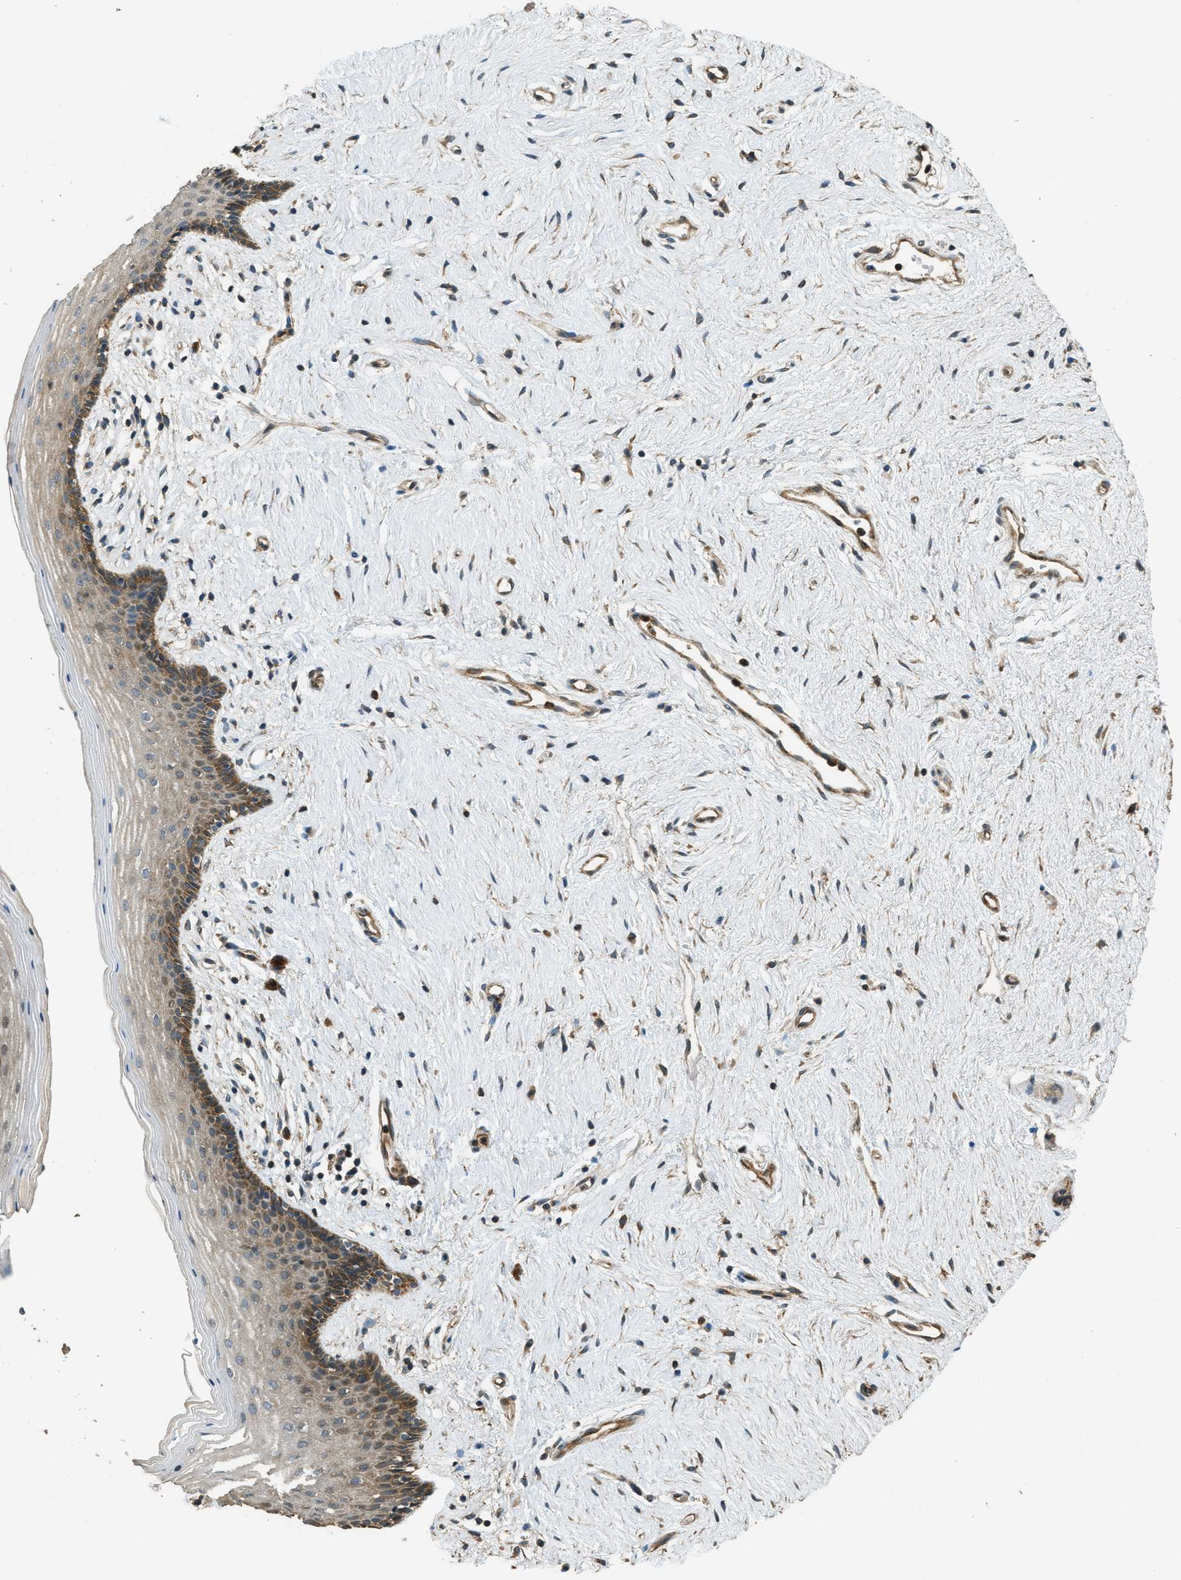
{"staining": {"intensity": "moderate", "quantity": "25%-75%", "location": "cytoplasmic/membranous"}, "tissue": "vagina", "cell_type": "Squamous epithelial cells", "image_type": "normal", "snomed": [{"axis": "morphology", "description": "Normal tissue, NOS"}, {"axis": "topography", "description": "Vagina"}], "caption": "High-power microscopy captured an immunohistochemistry (IHC) micrograph of normal vagina, revealing moderate cytoplasmic/membranous expression in about 25%-75% of squamous epithelial cells.", "gene": "MARS1", "patient": {"sex": "female", "age": 44}}